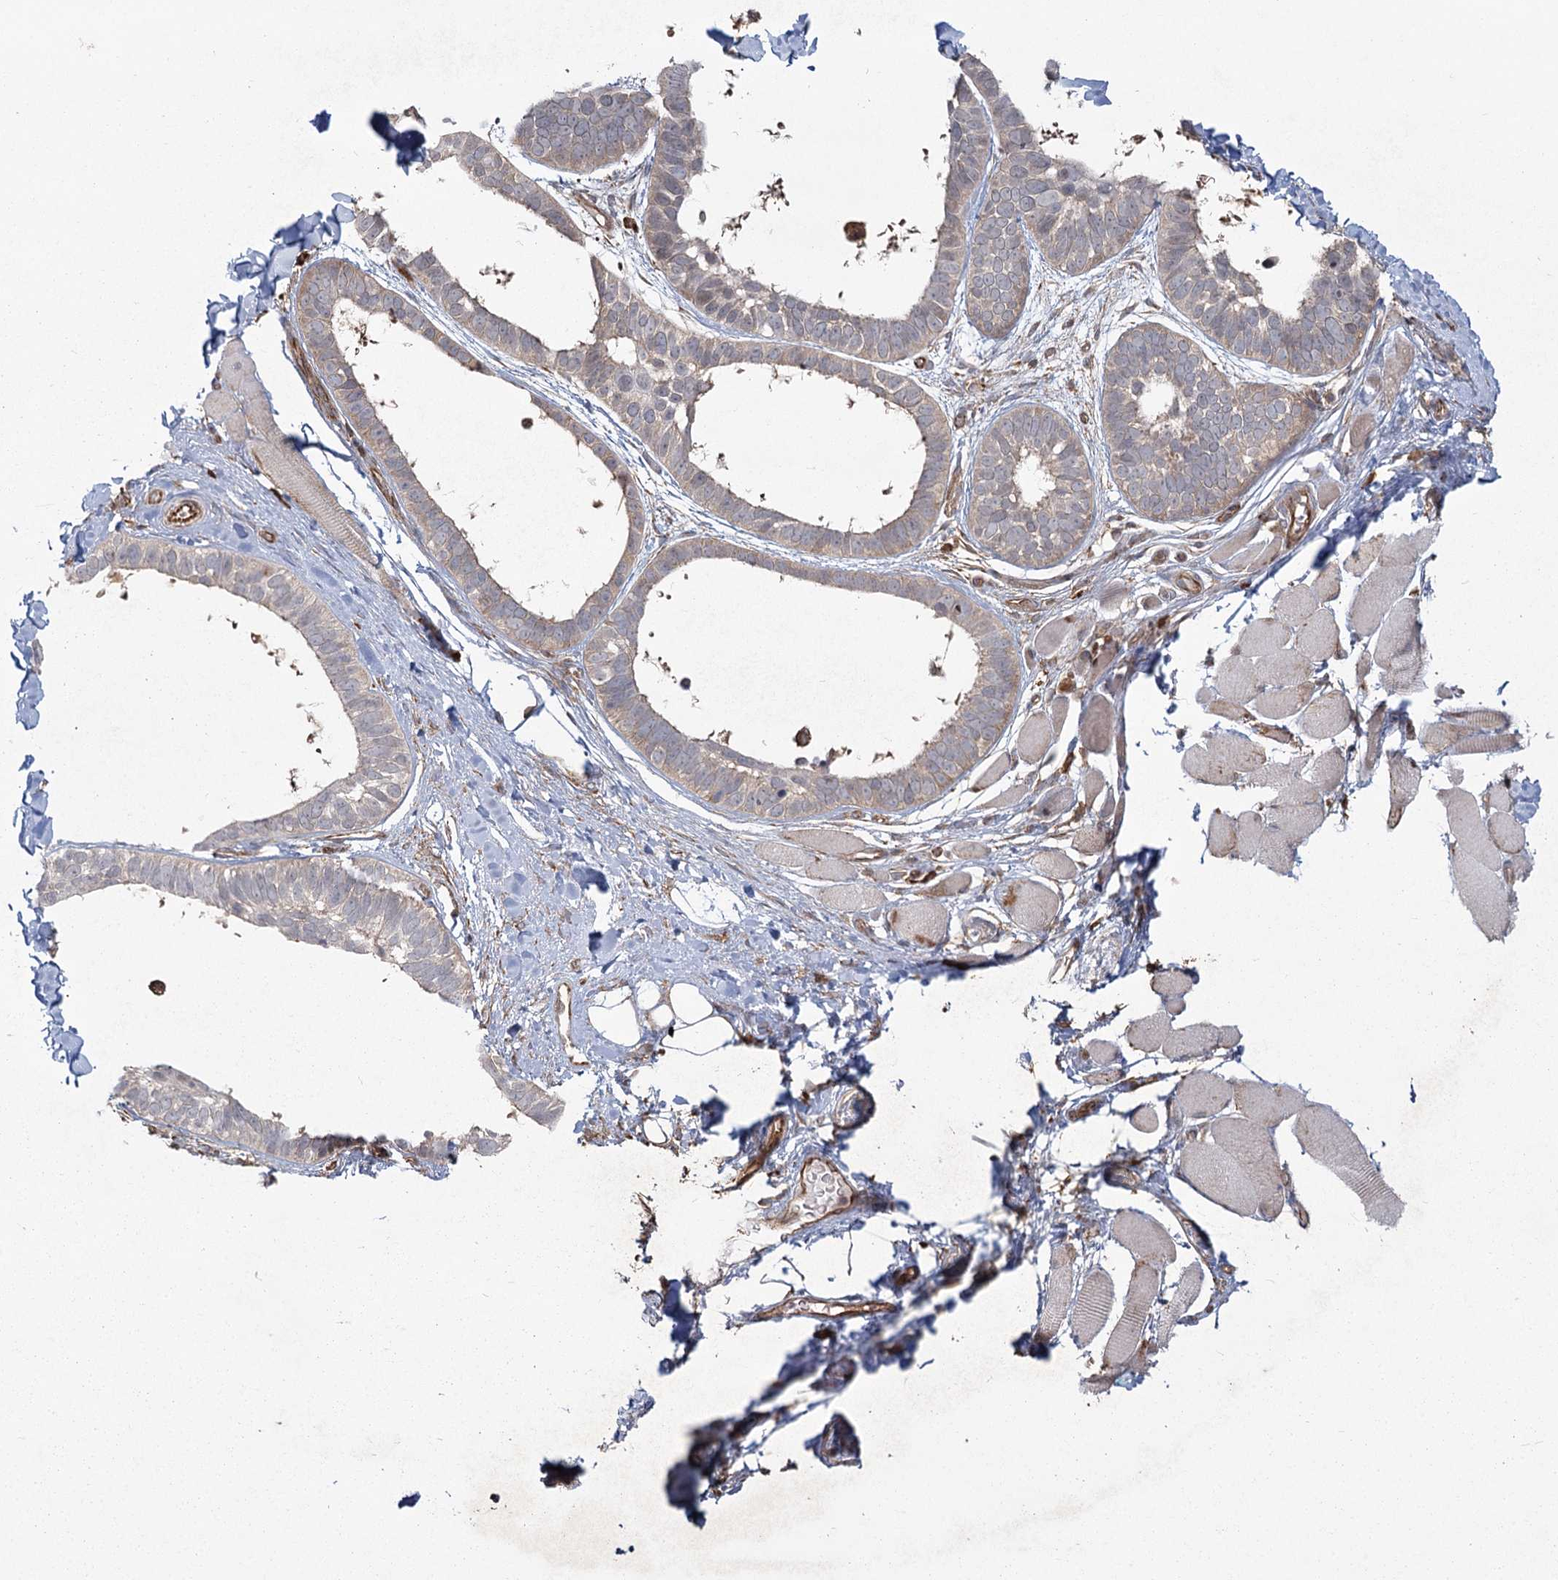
{"staining": {"intensity": "weak", "quantity": "<25%", "location": "cytoplasmic/membranous"}, "tissue": "skin cancer", "cell_type": "Tumor cells", "image_type": "cancer", "snomed": [{"axis": "morphology", "description": "Basal cell carcinoma"}, {"axis": "topography", "description": "Skin"}], "caption": "Immunohistochemistry (IHC) of skin cancer (basal cell carcinoma) shows no staining in tumor cells. Nuclei are stained in blue.", "gene": "AP2M1", "patient": {"sex": "male", "age": 62}}